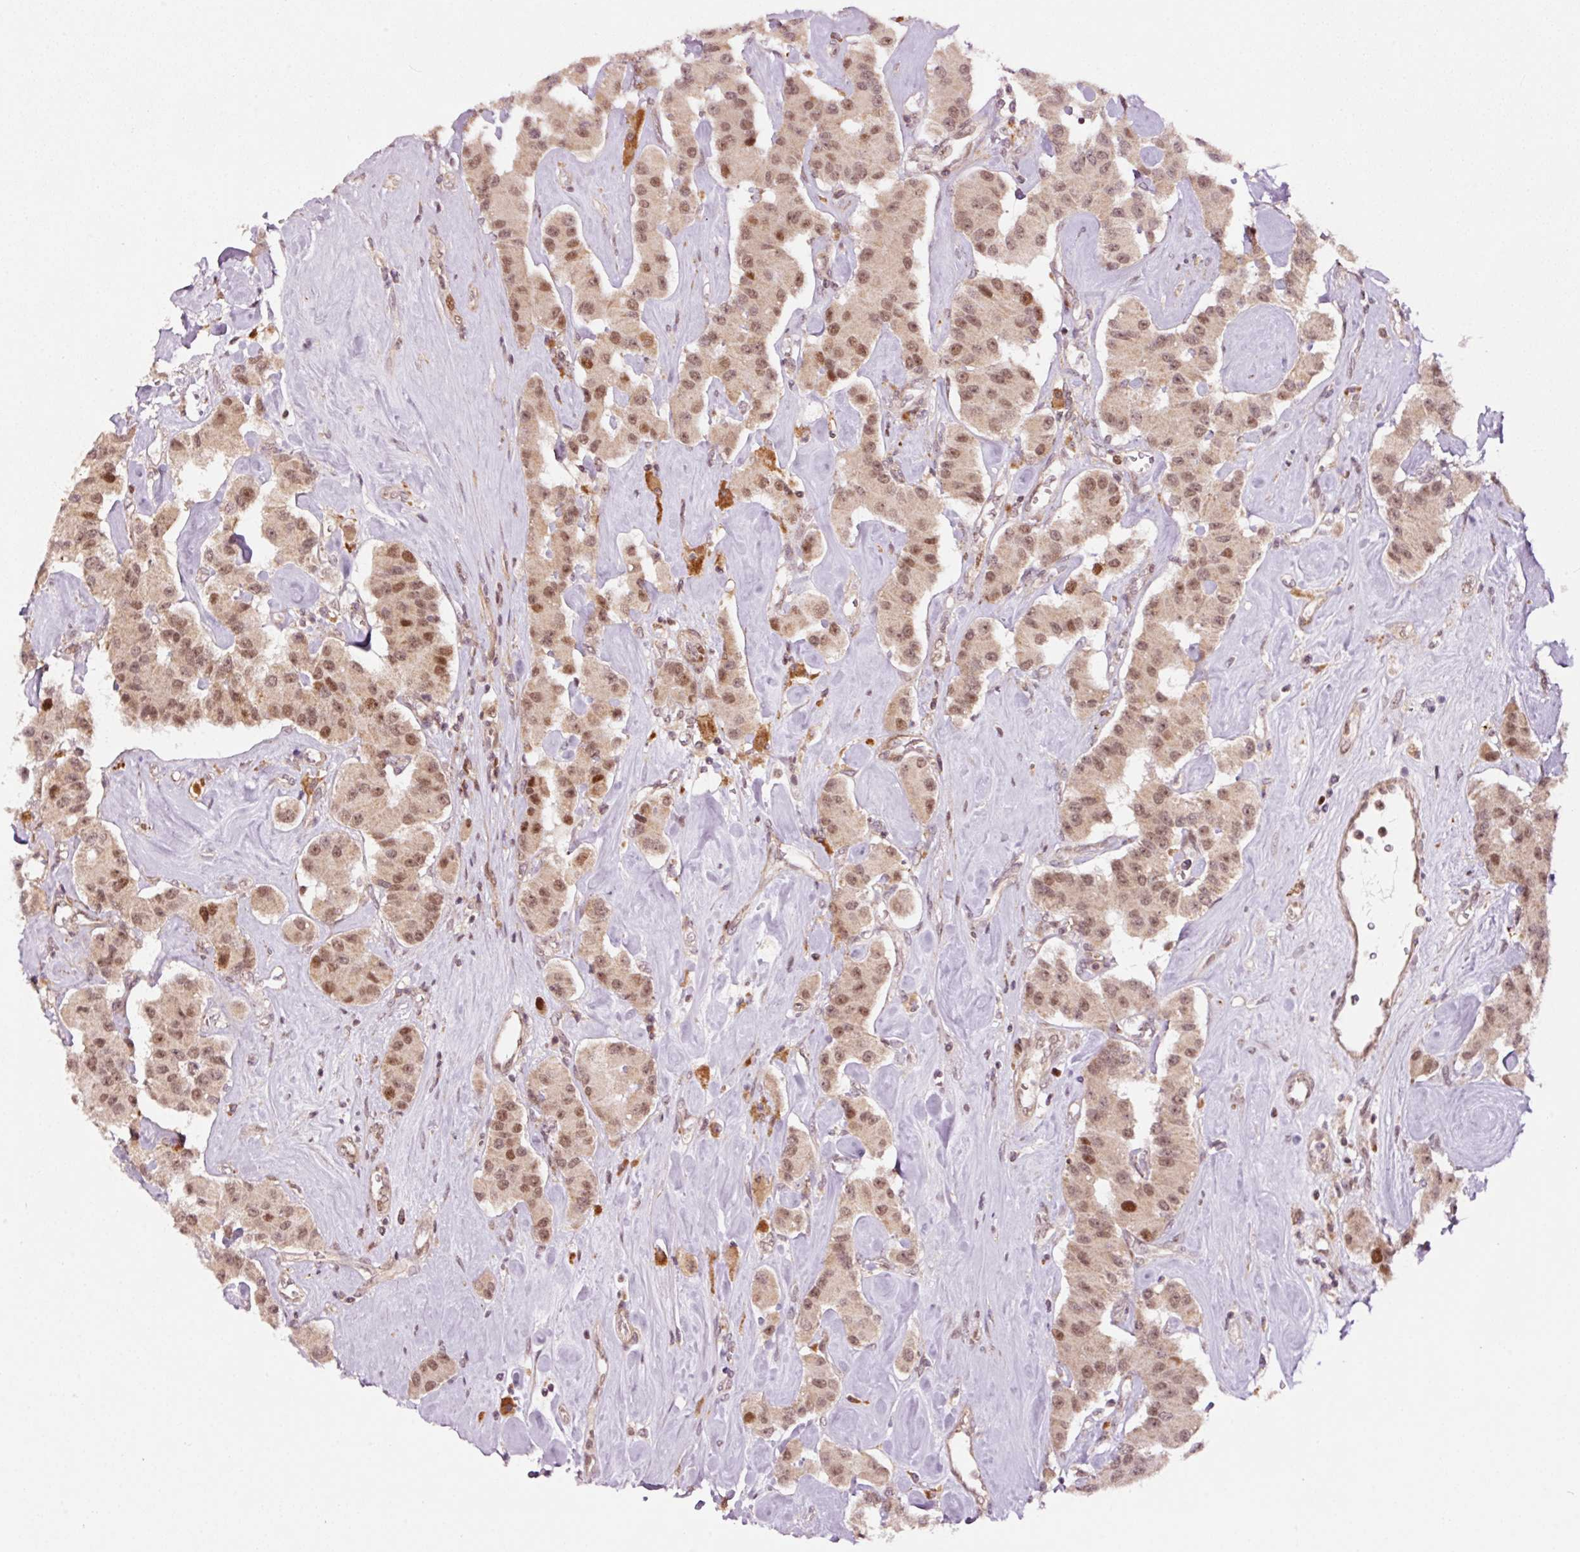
{"staining": {"intensity": "moderate", "quantity": ">75%", "location": "nuclear"}, "tissue": "carcinoid", "cell_type": "Tumor cells", "image_type": "cancer", "snomed": [{"axis": "morphology", "description": "Carcinoid, malignant, NOS"}, {"axis": "topography", "description": "Pancreas"}], "caption": "Immunohistochemistry of human carcinoid (malignant) demonstrates medium levels of moderate nuclear staining in about >75% of tumor cells. Nuclei are stained in blue.", "gene": "RFC4", "patient": {"sex": "male", "age": 41}}